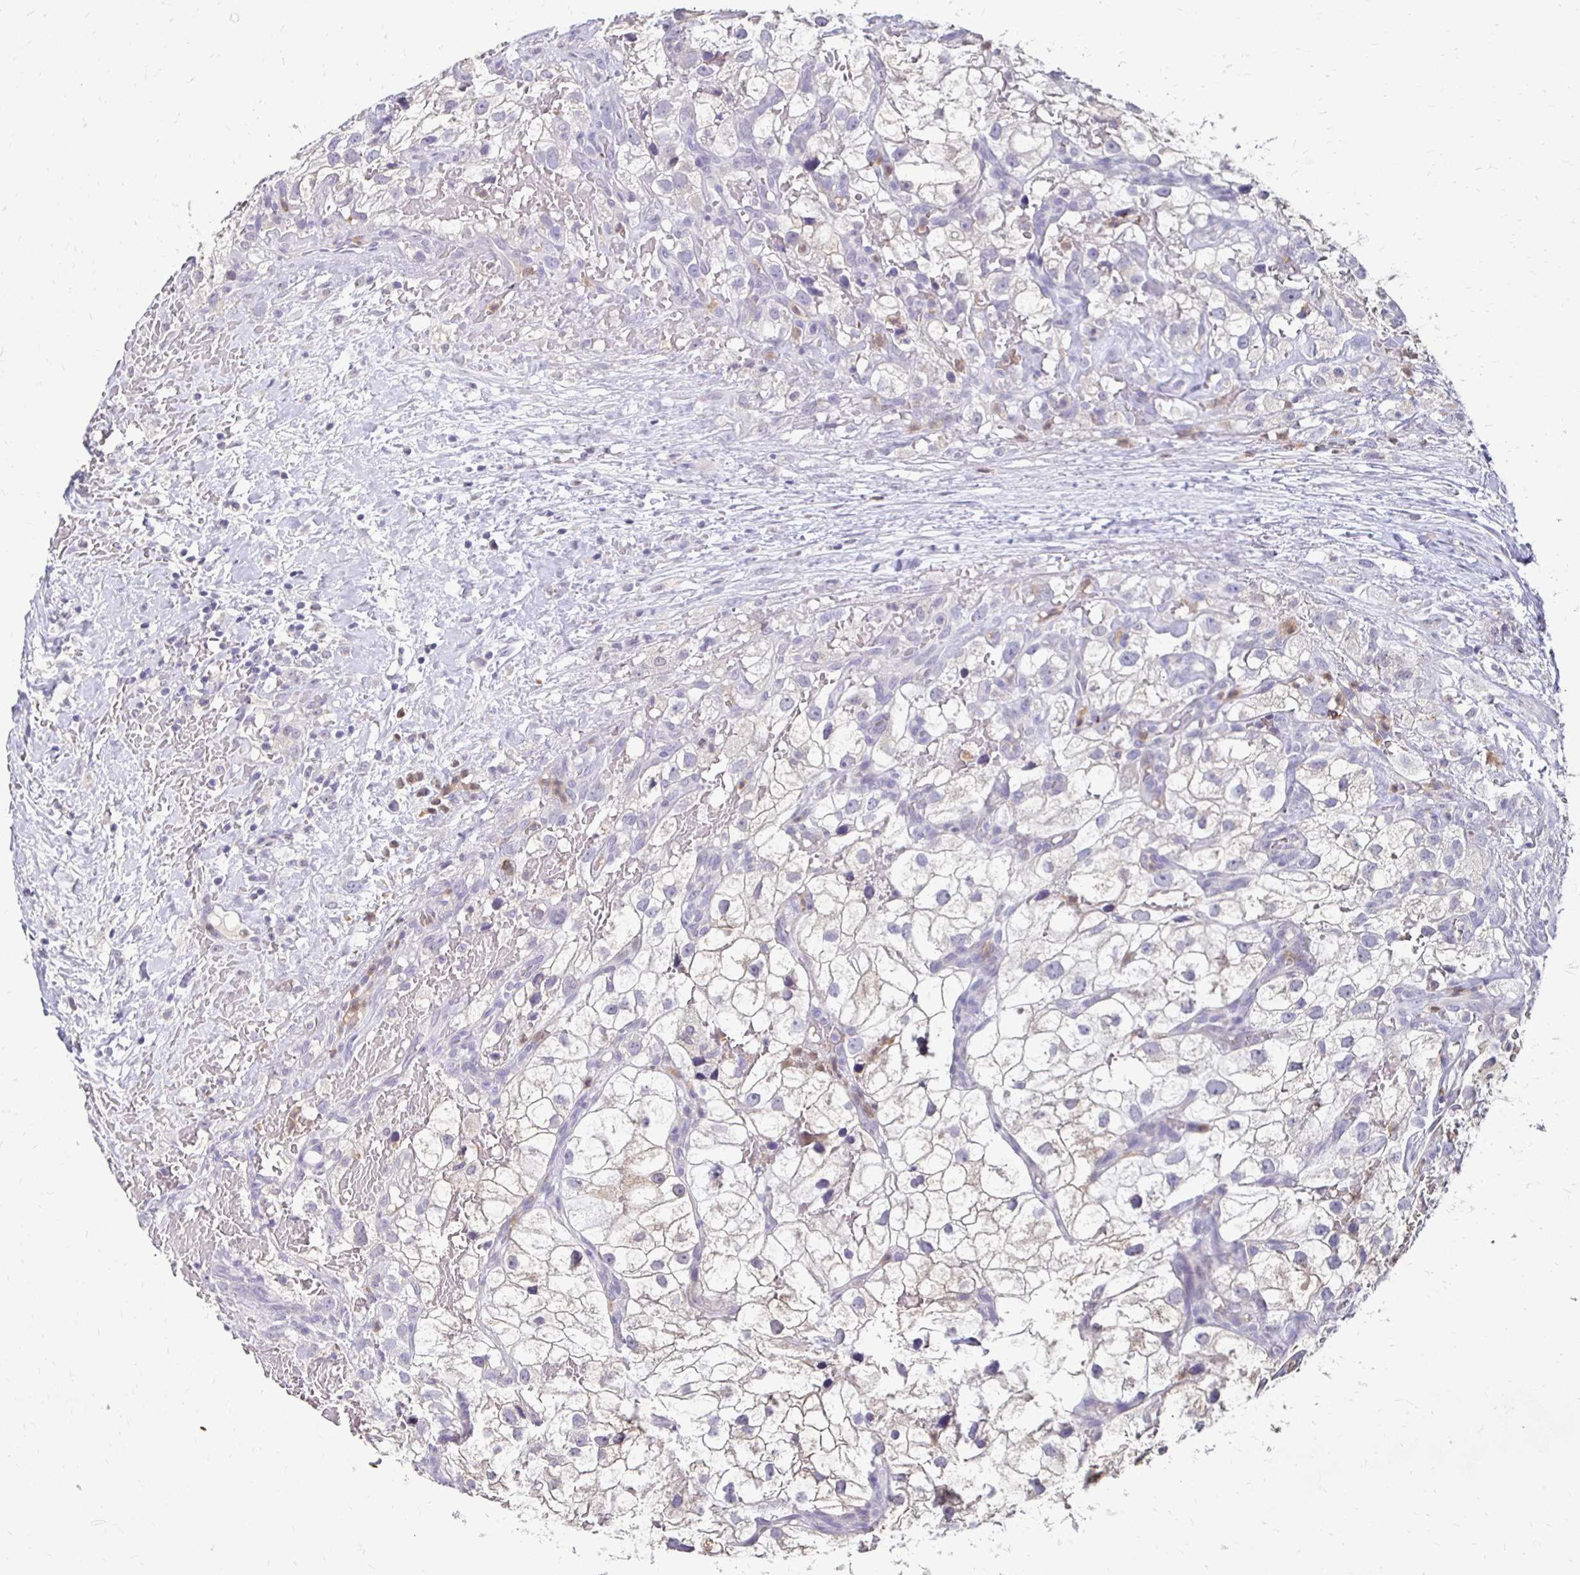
{"staining": {"intensity": "negative", "quantity": "none", "location": "none"}, "tissue": "renal cancer", "cell_type": "Tumor cells", "image_type": "cancer", "snomed": [{"axis": "morphology", "description": "Adenocarcinoma, NOS"}, {"axis": "topography", "description": "Kidney"}], "caption": "IHC of renal adenocarcinoma displays no positivity in tumor cells.", "gene": "GK2", "patient": {"sex": "male", "age": 59}}